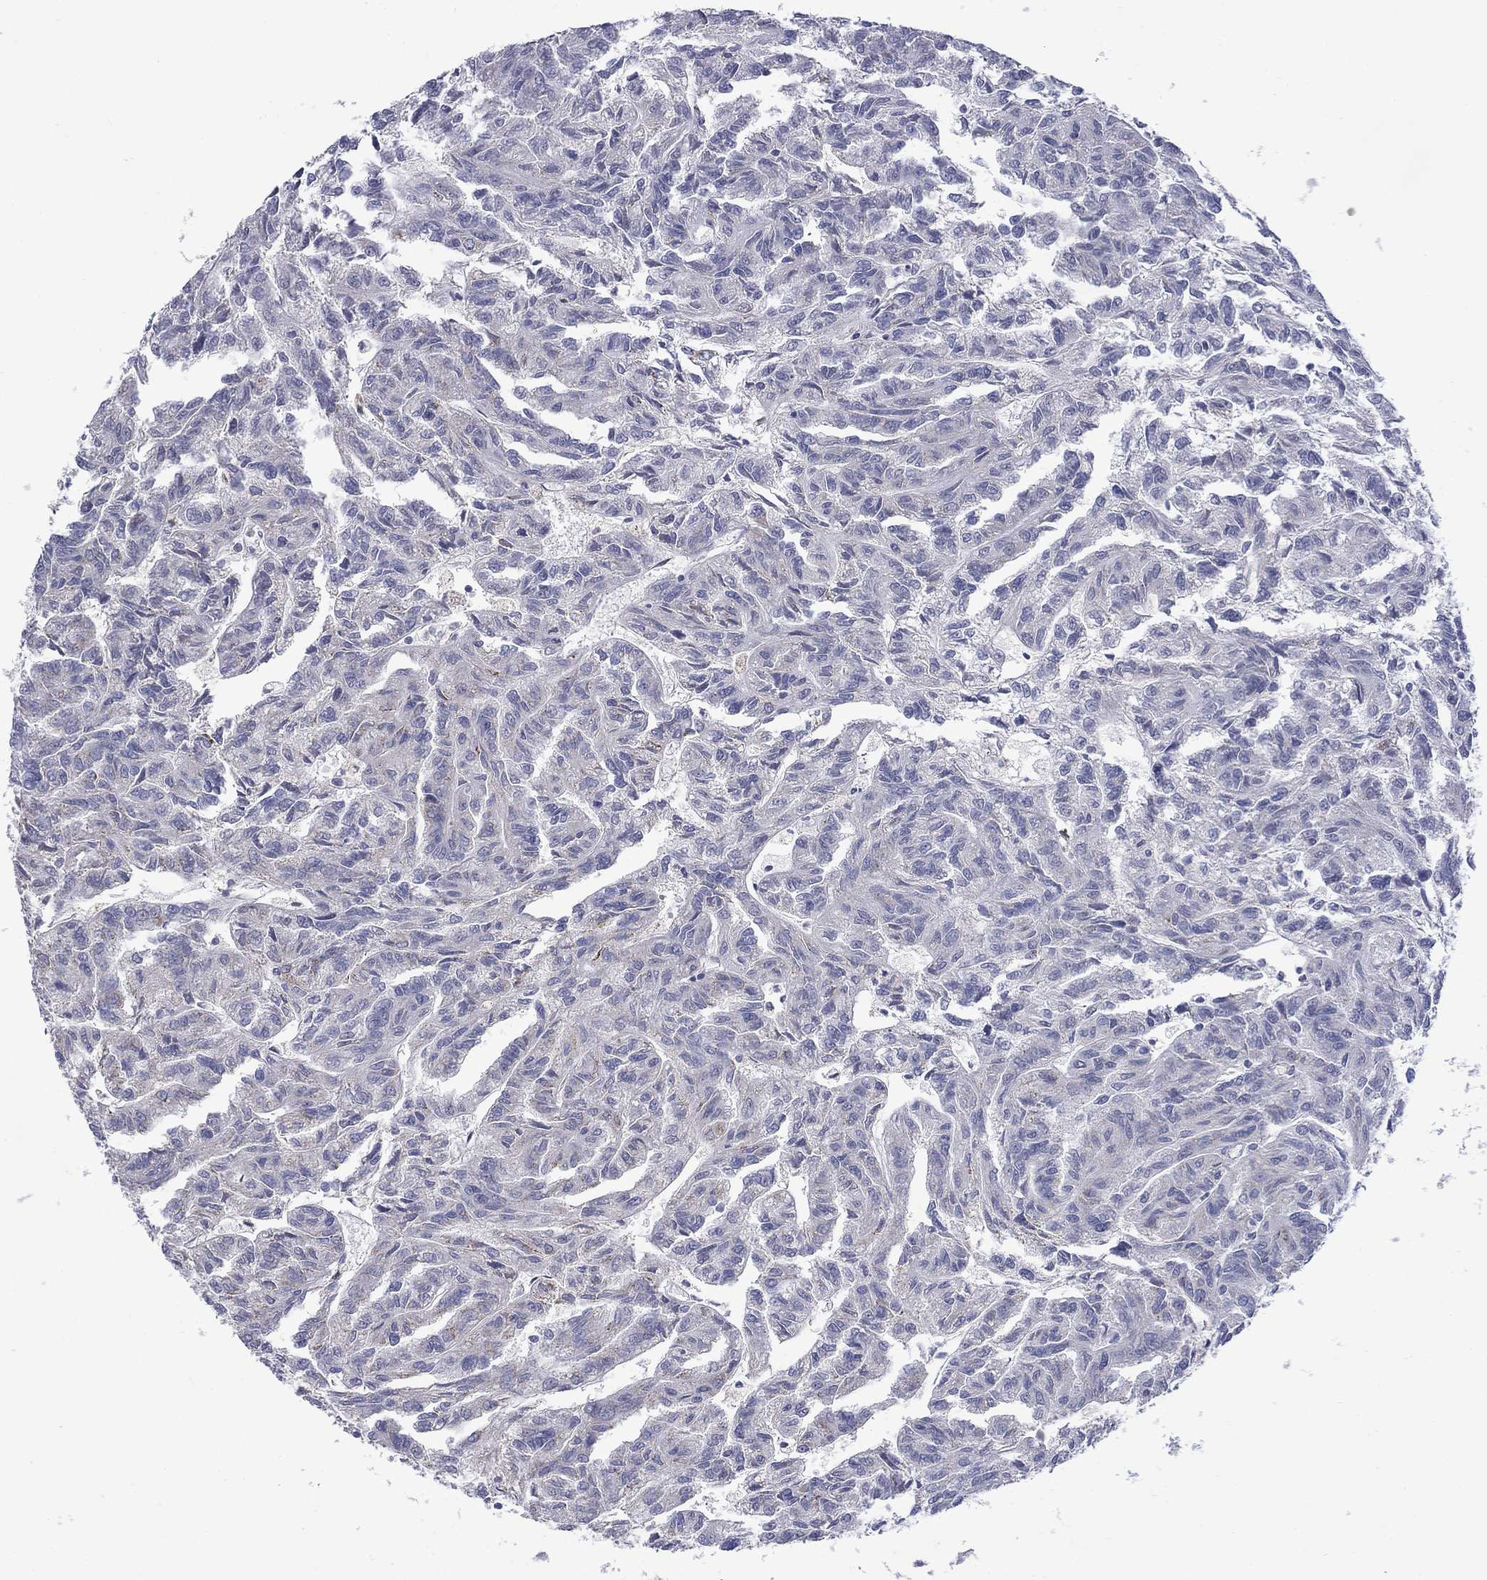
{"staining": {"intensity": "negative", "quantity": "none", "location": "none"}, "tissue": "renal cancer", "cell_type": "Tumor cells", "image_type": "cancer", "snomed": [{"axis": "morphology", "description": "Adenocarcinoma, NOS"}, {"axis": "topography", "description": "Kidney"}], "caption": "This is an immunohistochemistry (IHC) histopathology image of human renal cancer. There is no positivity in tumor cells.", "gene": "FRK", "patient": {"sex": "male", "age": 79}}